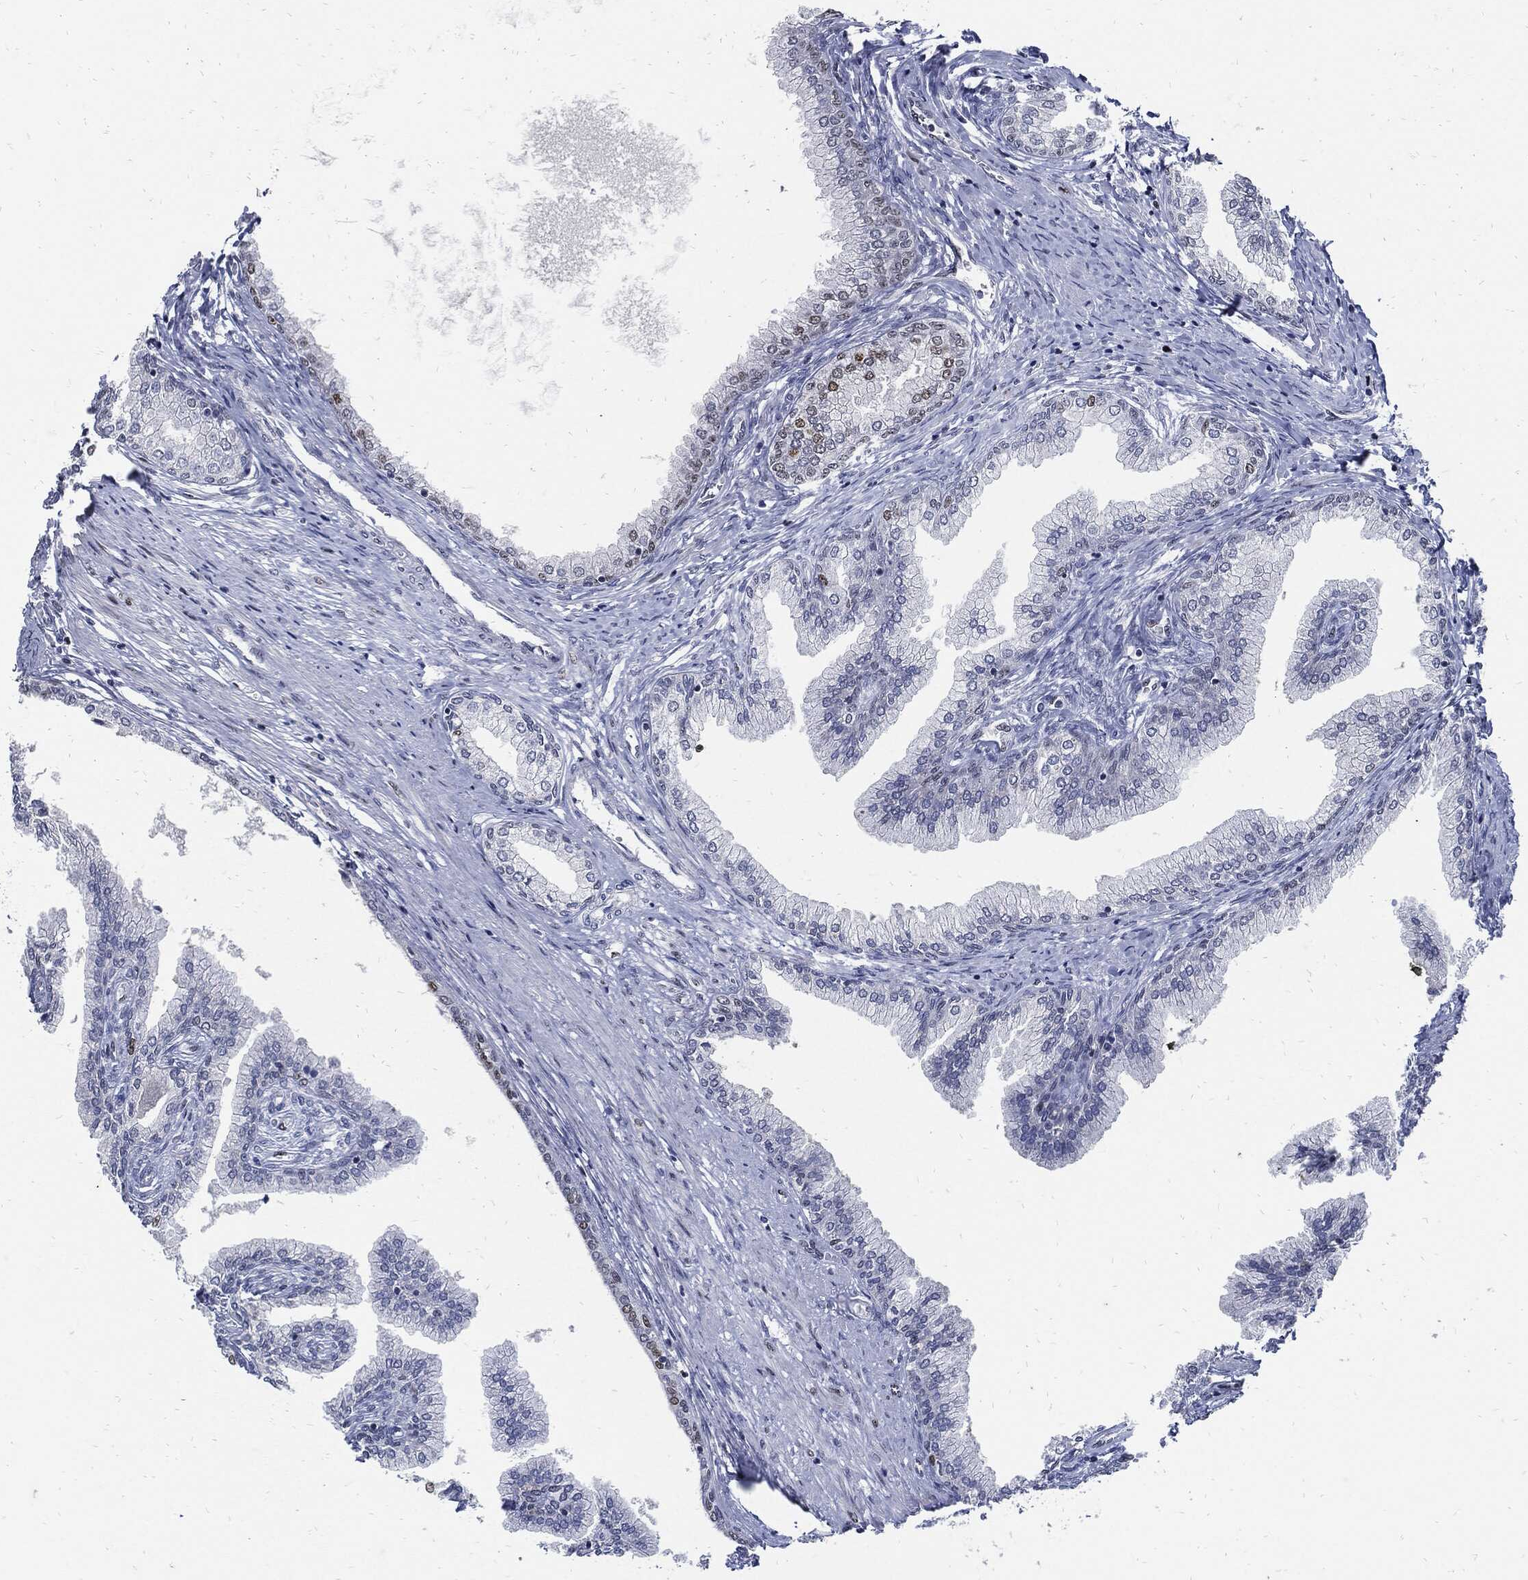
{"staining": {"intensity": "negative", "quantity": "none", "location": "none"}, "tissue": "prostate cancer", "cell_type": "Tumor cells", "image_type": "cancer", "snomed": [{"axis": "morphology", "description": "Adenocarcinoma, Low grade"}, {"axis": "topography", "description": "Prostate and seminal vesicle, NOS"}], "caption": "This micrograph is of prostate cancer stained with IHC to label a protein in brown with the nuclei are counter-stained blue. There is no staining in tumor cells. Brightfield microscopy of immunohistochemistry stained with DAB (brown) and hematoxylin (blue), captured at high magnification.", "gene": "NBN", "patient": {"sex": "male", "age": 61}}